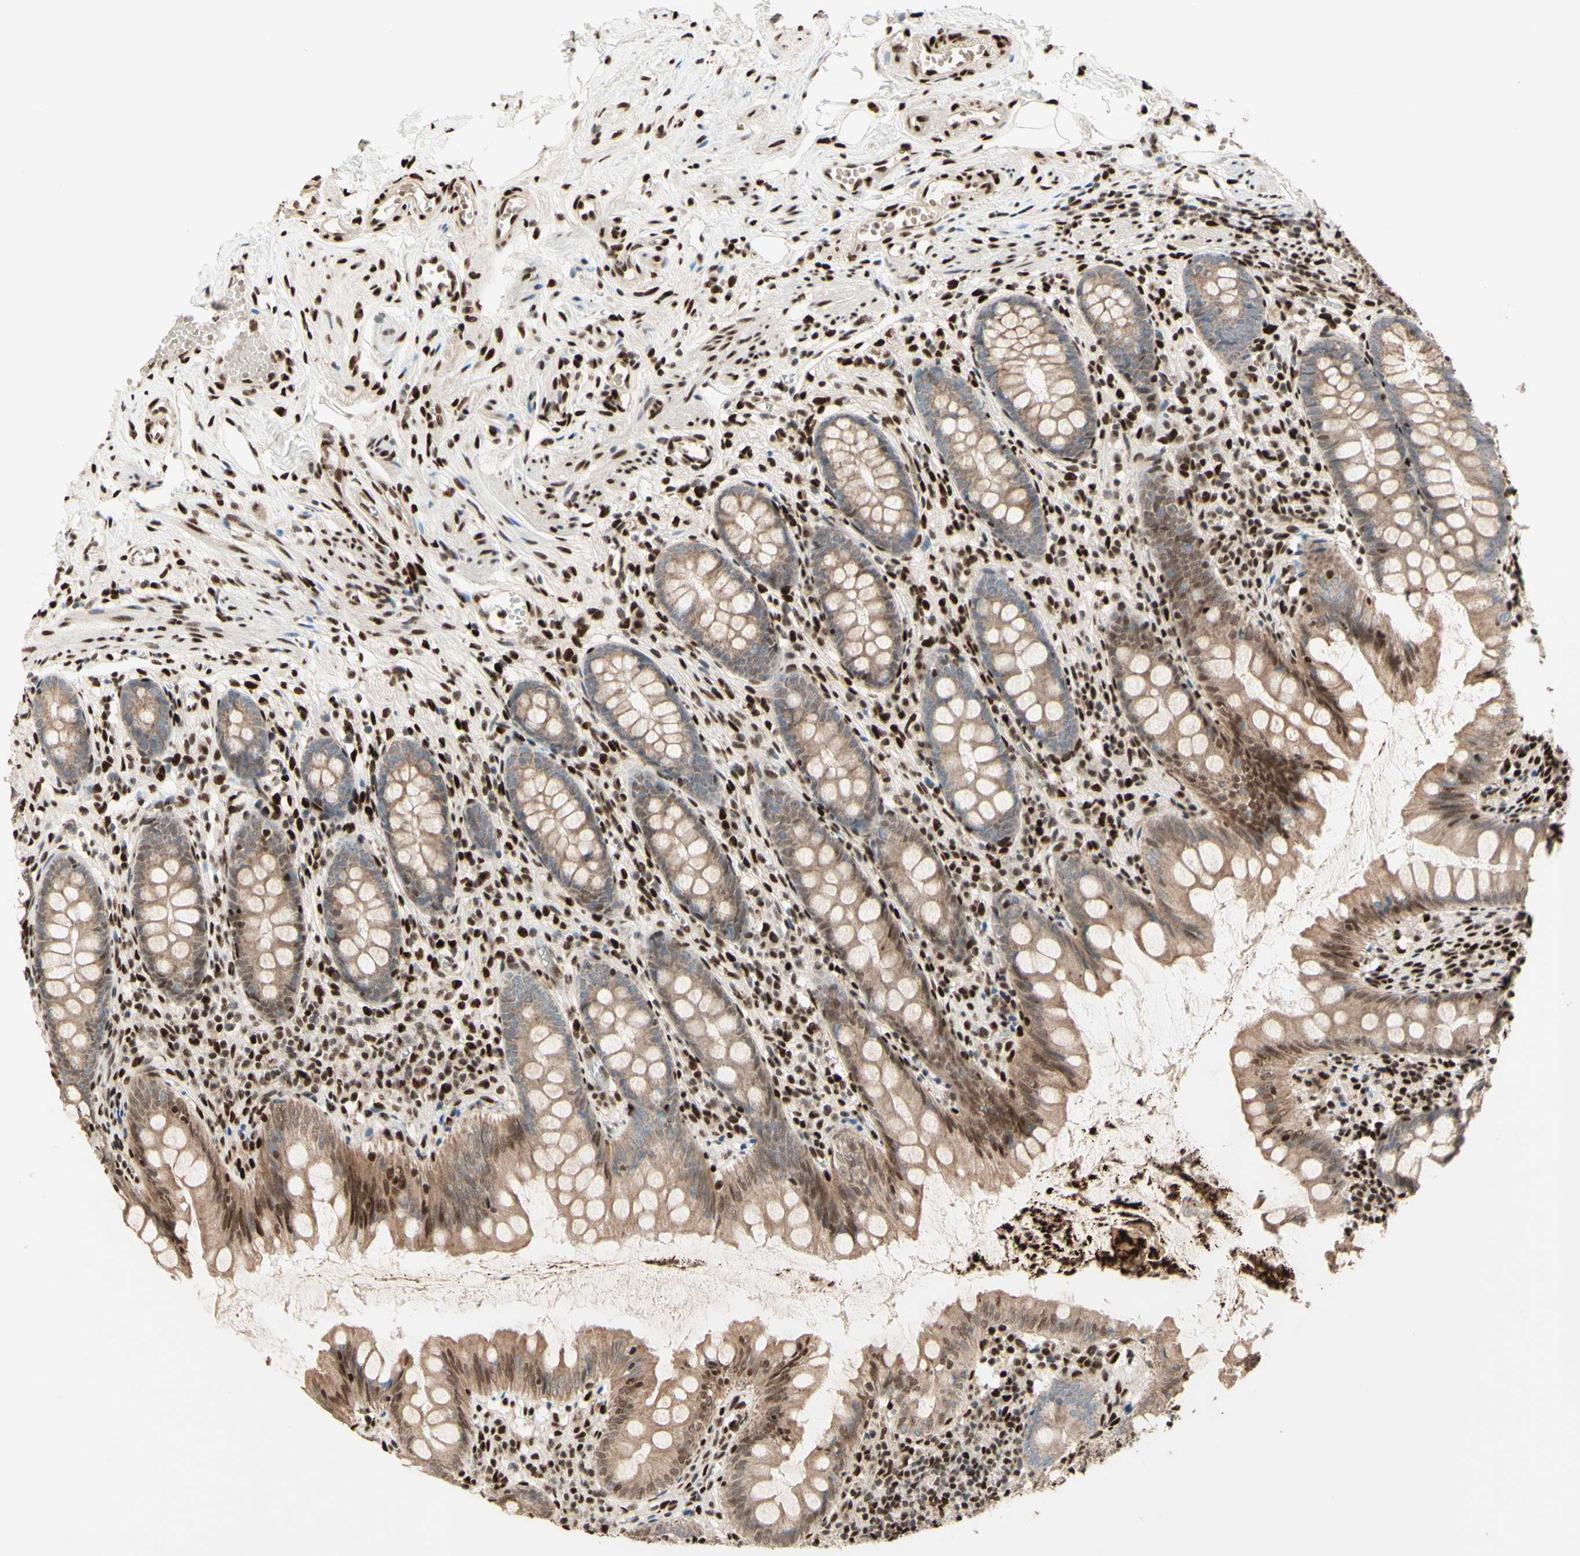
{"staining": {"intensity": "moderate", "quantity": "<25%", "location": "cytoplasmic/membranous"}, "tissue": "appendix", "cell_type": "Glandular cells", "image_type": "normal", "snomed": [{"axis": "morphology", "description": "Normal tissue, NOS"}, {"axis": "topography", "description": "Appendix"}], "caption": "Immunohistochemical staining of normal human appendix reveals moderate cytoplasmic/membranous protein positivity in about <25% of glandular cells. (DAB (3,3'-diaminobenzidine) IHC, brown staining for protein, blue staining for nuclei).", "gene": "NR3C1", "patient": {"sex": "female", "age": 77}}